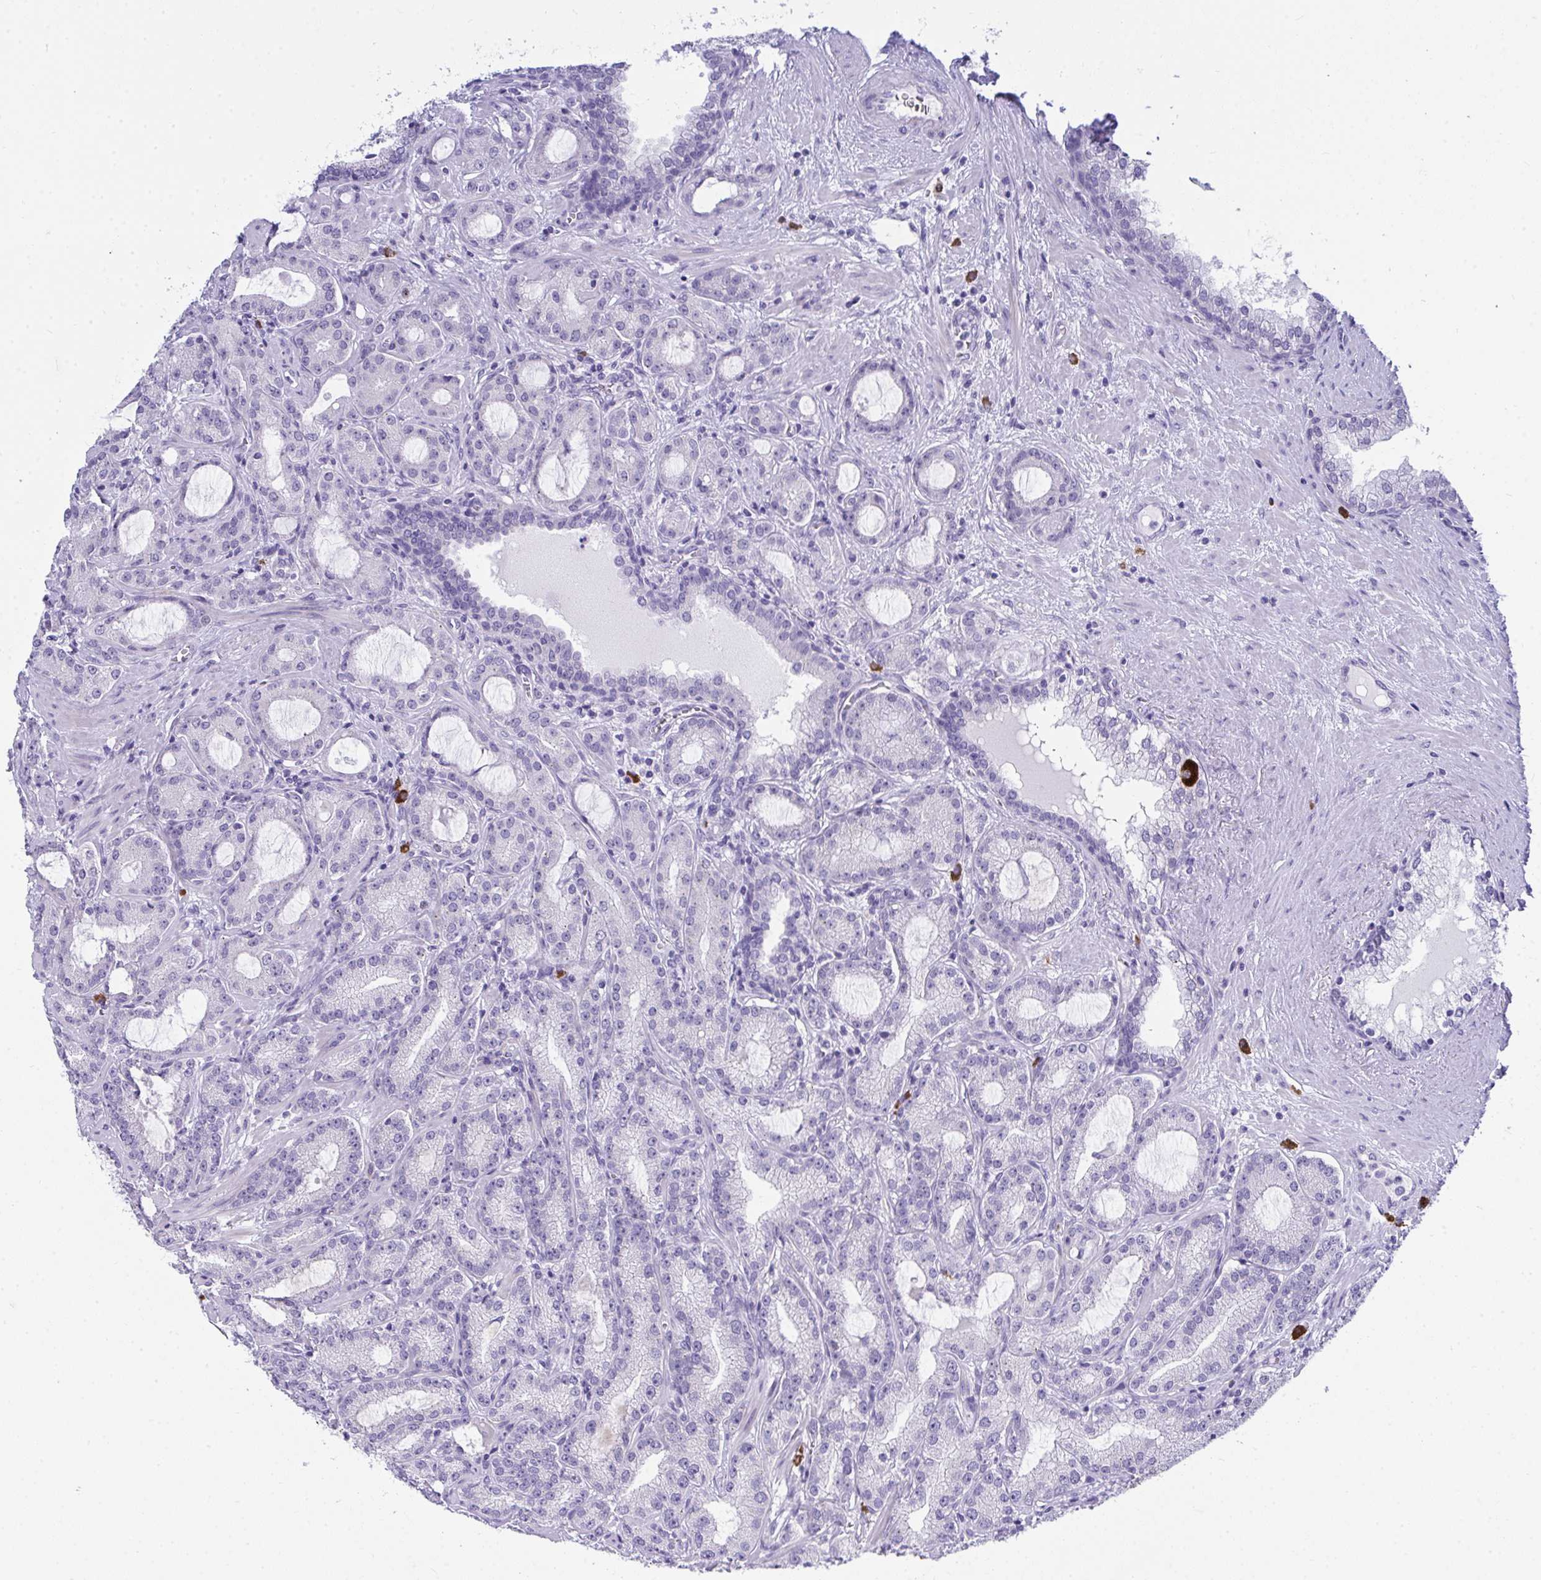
{"staining": {"intensity": "negative", "quantity": "none", "location": "none"}, "tissue": "prostate cancer", "cell_type": "Tumor cells", "image_type": "cancer", "snomed": [{"axis": "morphology", "description": "Adenocarcinoma, High grade"}, {"axis": "topography", "description": "Prostate"}], "caption": "A micrograph of human prostate cancer is negative for staining in tumor cells.", "gene": "TSBP1", "patient": {"sex": "male", "age": 65}}